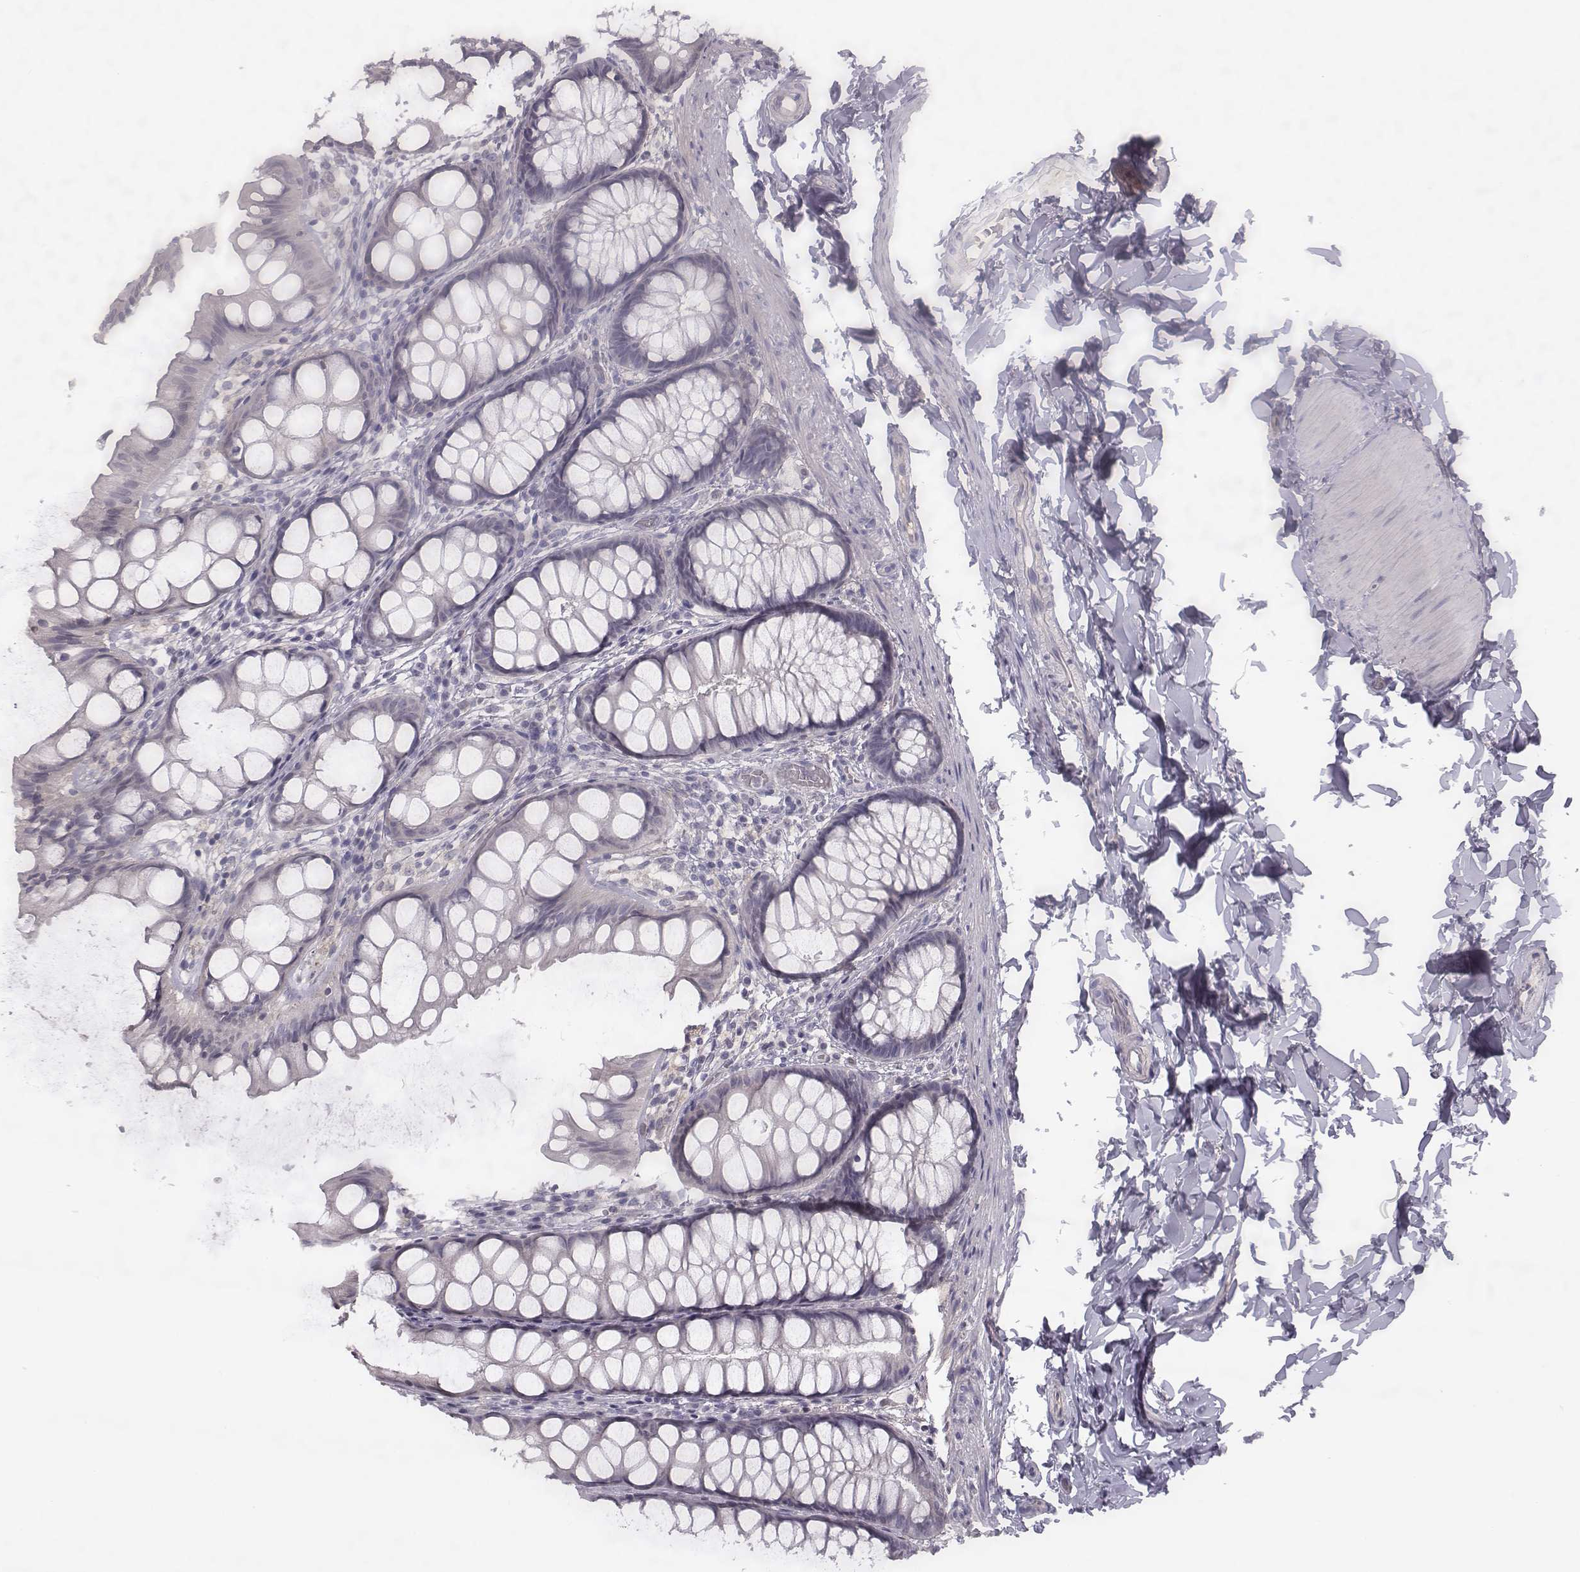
{"staining": {"intensity": "negative", "quantity": "none", "location": "none"}, "tissue": "colon", "cell_type": "Endothelial cells", "image_type": "normal", "snomed": [{"axis": "morphology", "description": "Normal tissue, NOS"}, {"axis": "topography", "description": "Colon"}], "caption": "This is a micrograph of immunohistochemistry (IHC) staining of benign colon, which shows no positivity in endothelial cells. (IHC, brightfield microscopy, high magnification).", "gene": "TLX3", "patient": {"sex": "male", "age": 47}}